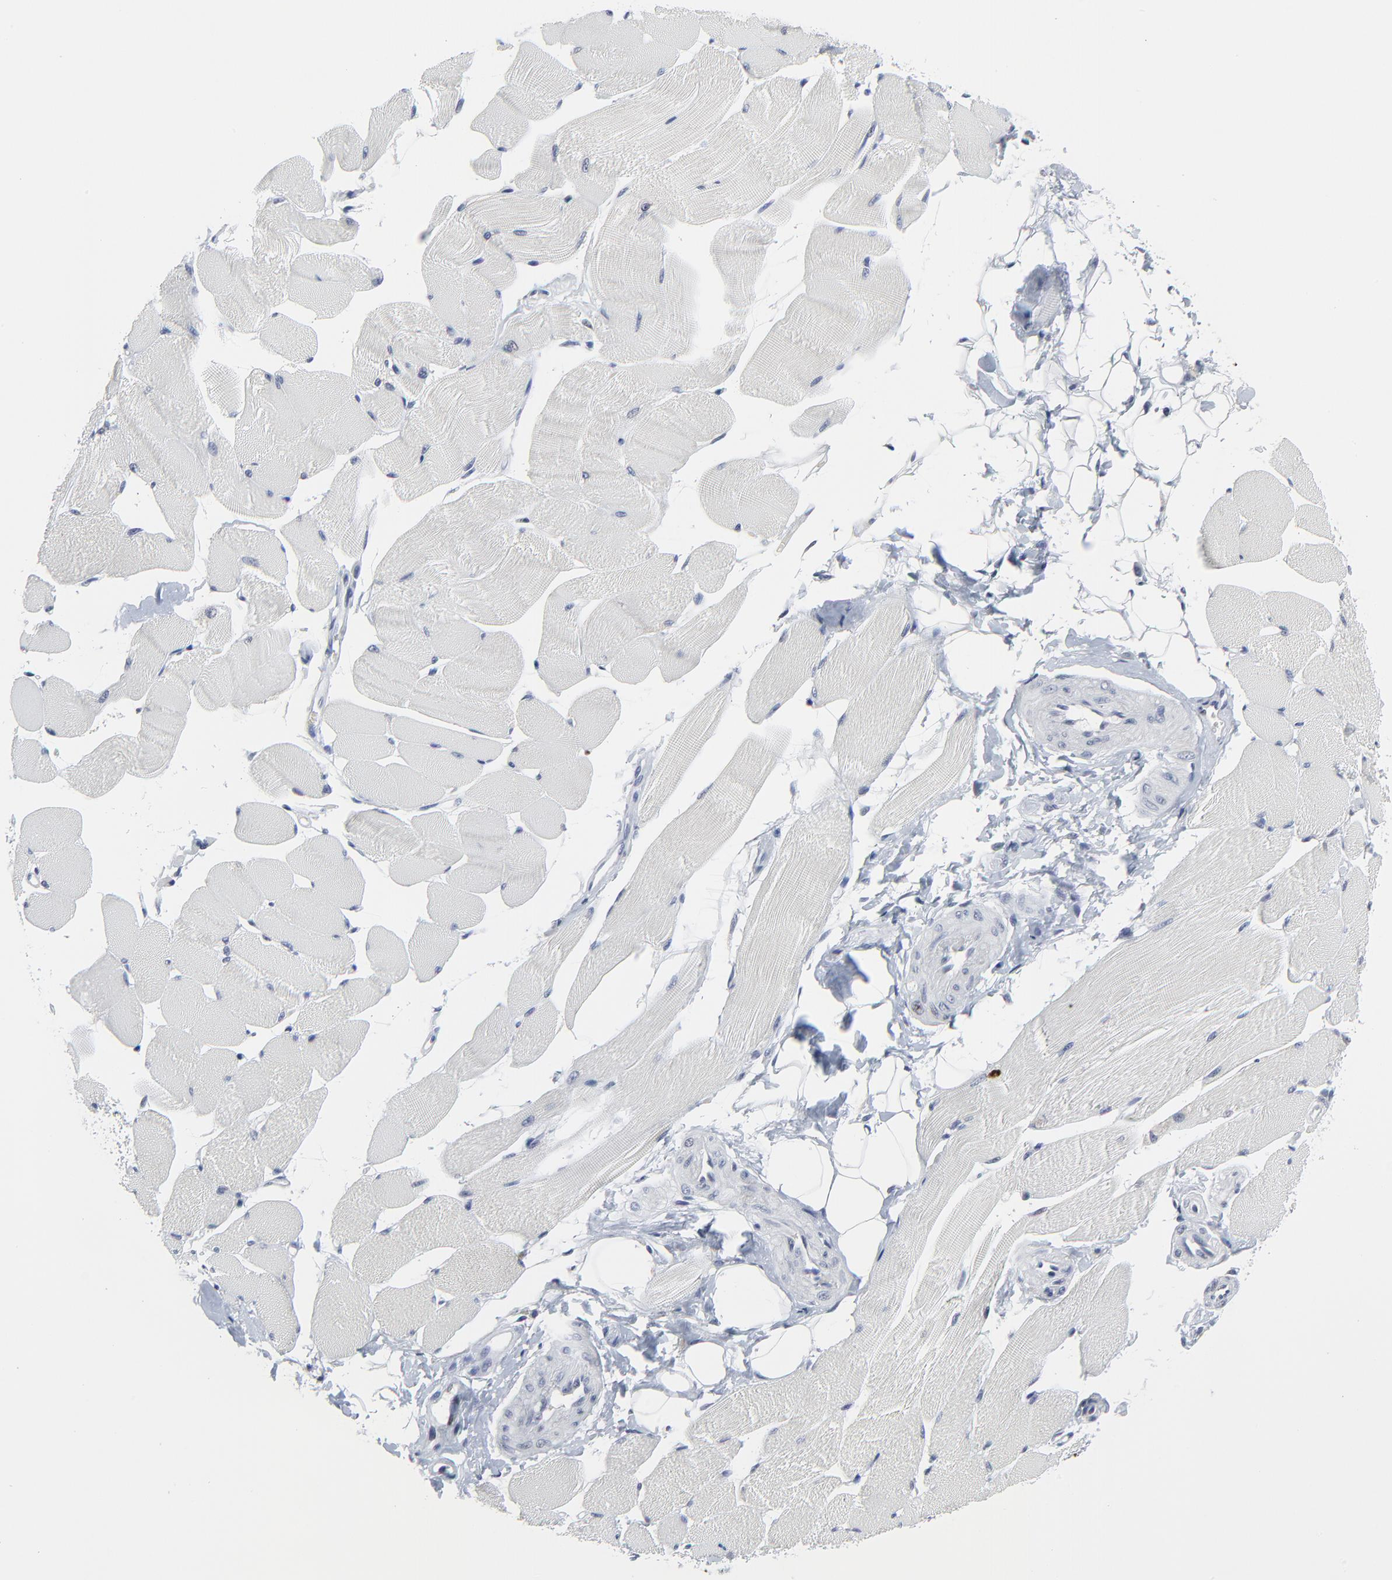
{"staining": {"intensity": "negative", "quantity": "none", "location": "none"}, "tissue": "skeletal muscle", "cell_type": "Myocytes", "image_type": "normal", "snomed": [{"axis": "morphology", "description": "Normal tissue, NOS"}, {"axis": "topography", "description": "Skeletal muscle"}, {"axis": "topography", "description": "Peripheral nerve tissue"}], "caption": "Immunohistochemical staining of unremarkable human skeletal muscle shows no significant staining in myocytes.", "gene": "ZNF589", "patient": {"sex": "female", "age": 84}}